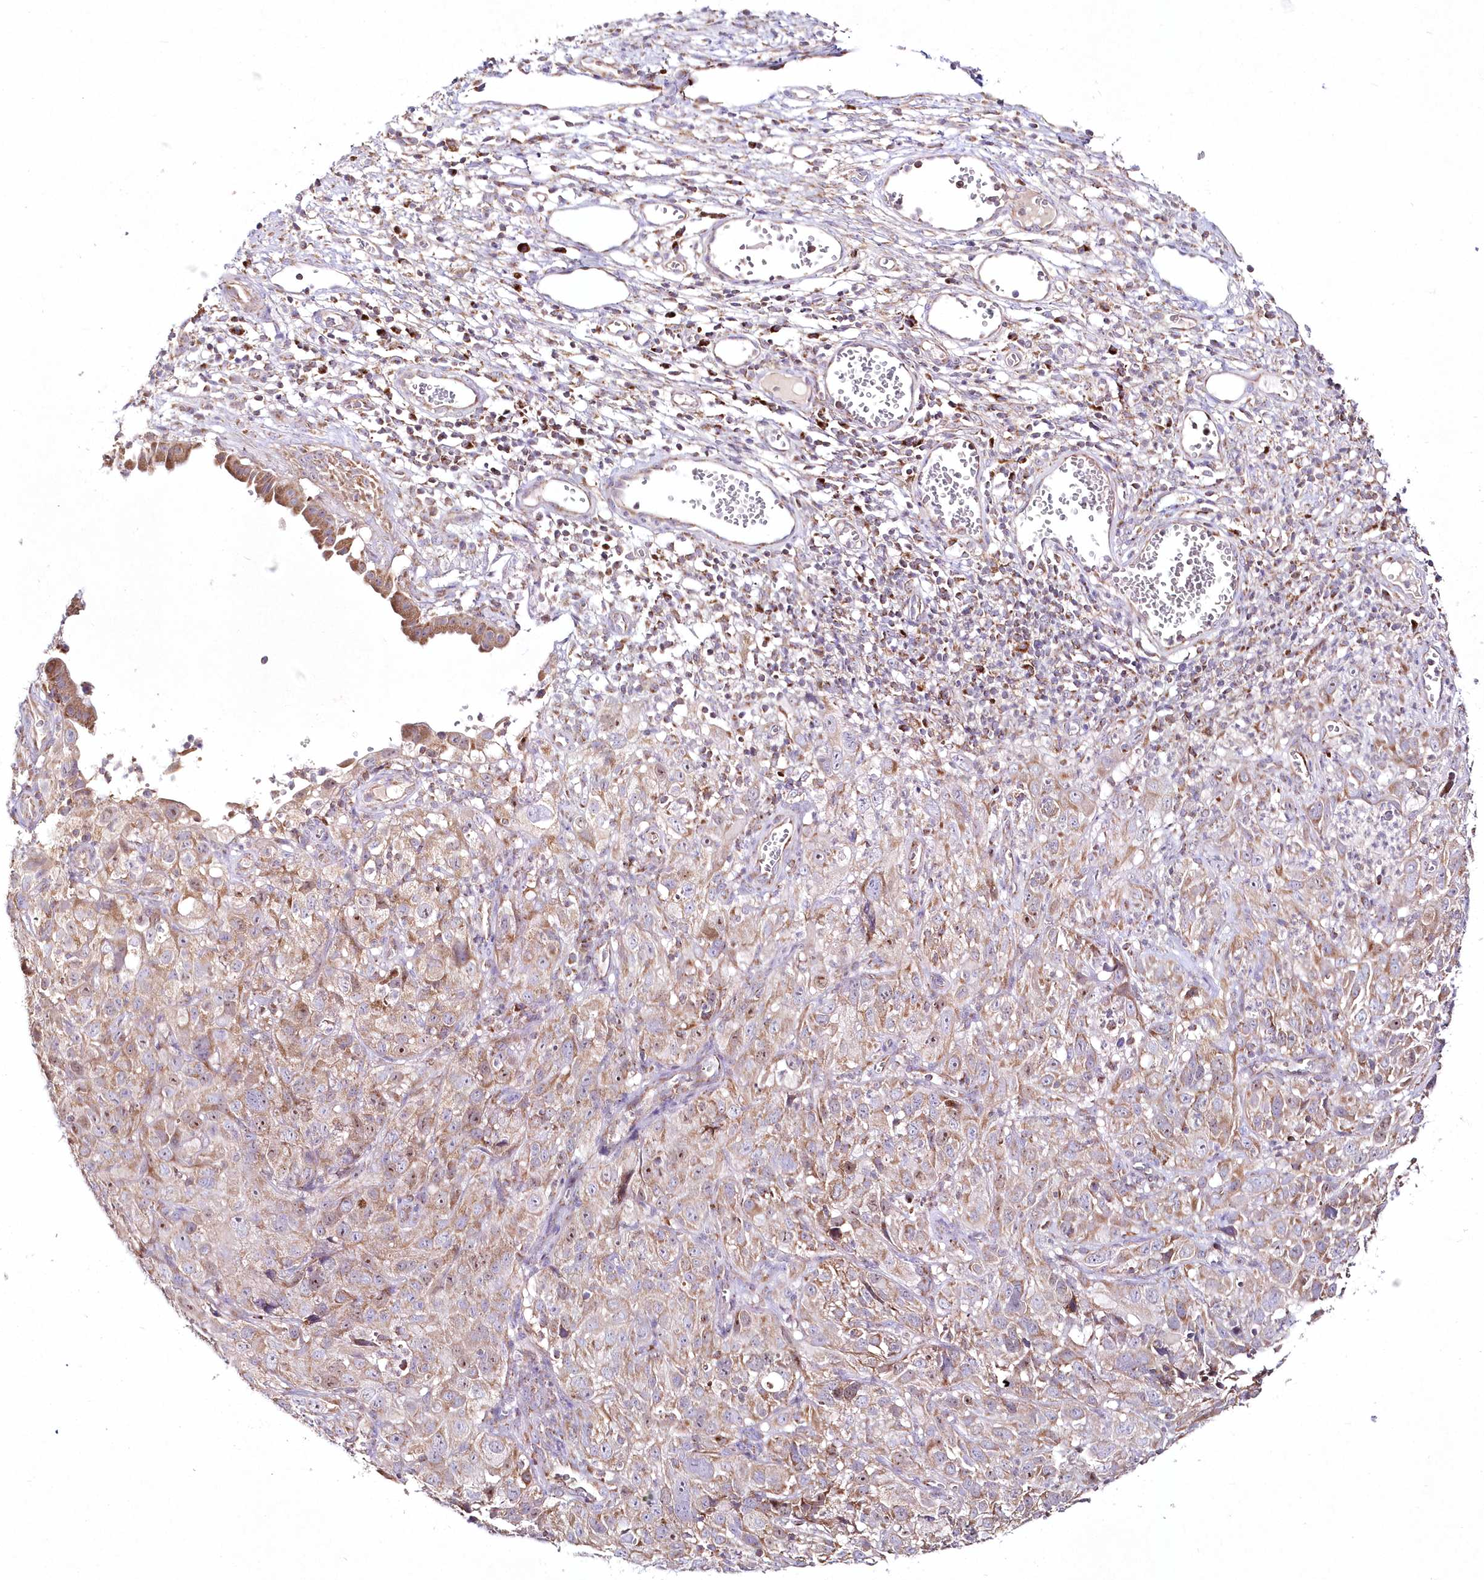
{"staining": {"intensity": "moderate", "quantity": "25%-75%", "location": "cytoplasmic/membranous"}, "tissue": "cervical cancer", "cell_type": "Tumor cells", "image_type": "cancer", "snomed": [{"axis": "morphology", "description": "Squamous cell carcinoma, NOS"}, {"axis": "topography", "description": "Cervix"}], "caption": "There is medium levels of moderate cytoplasmic/membranous positivity in tumor cells of cervical squamous cell carcinoma, as demonstrated by immunohistochemical staining (brown color).", "gene": "DNA2", "patient": {"sex": "female", "age": 32}}